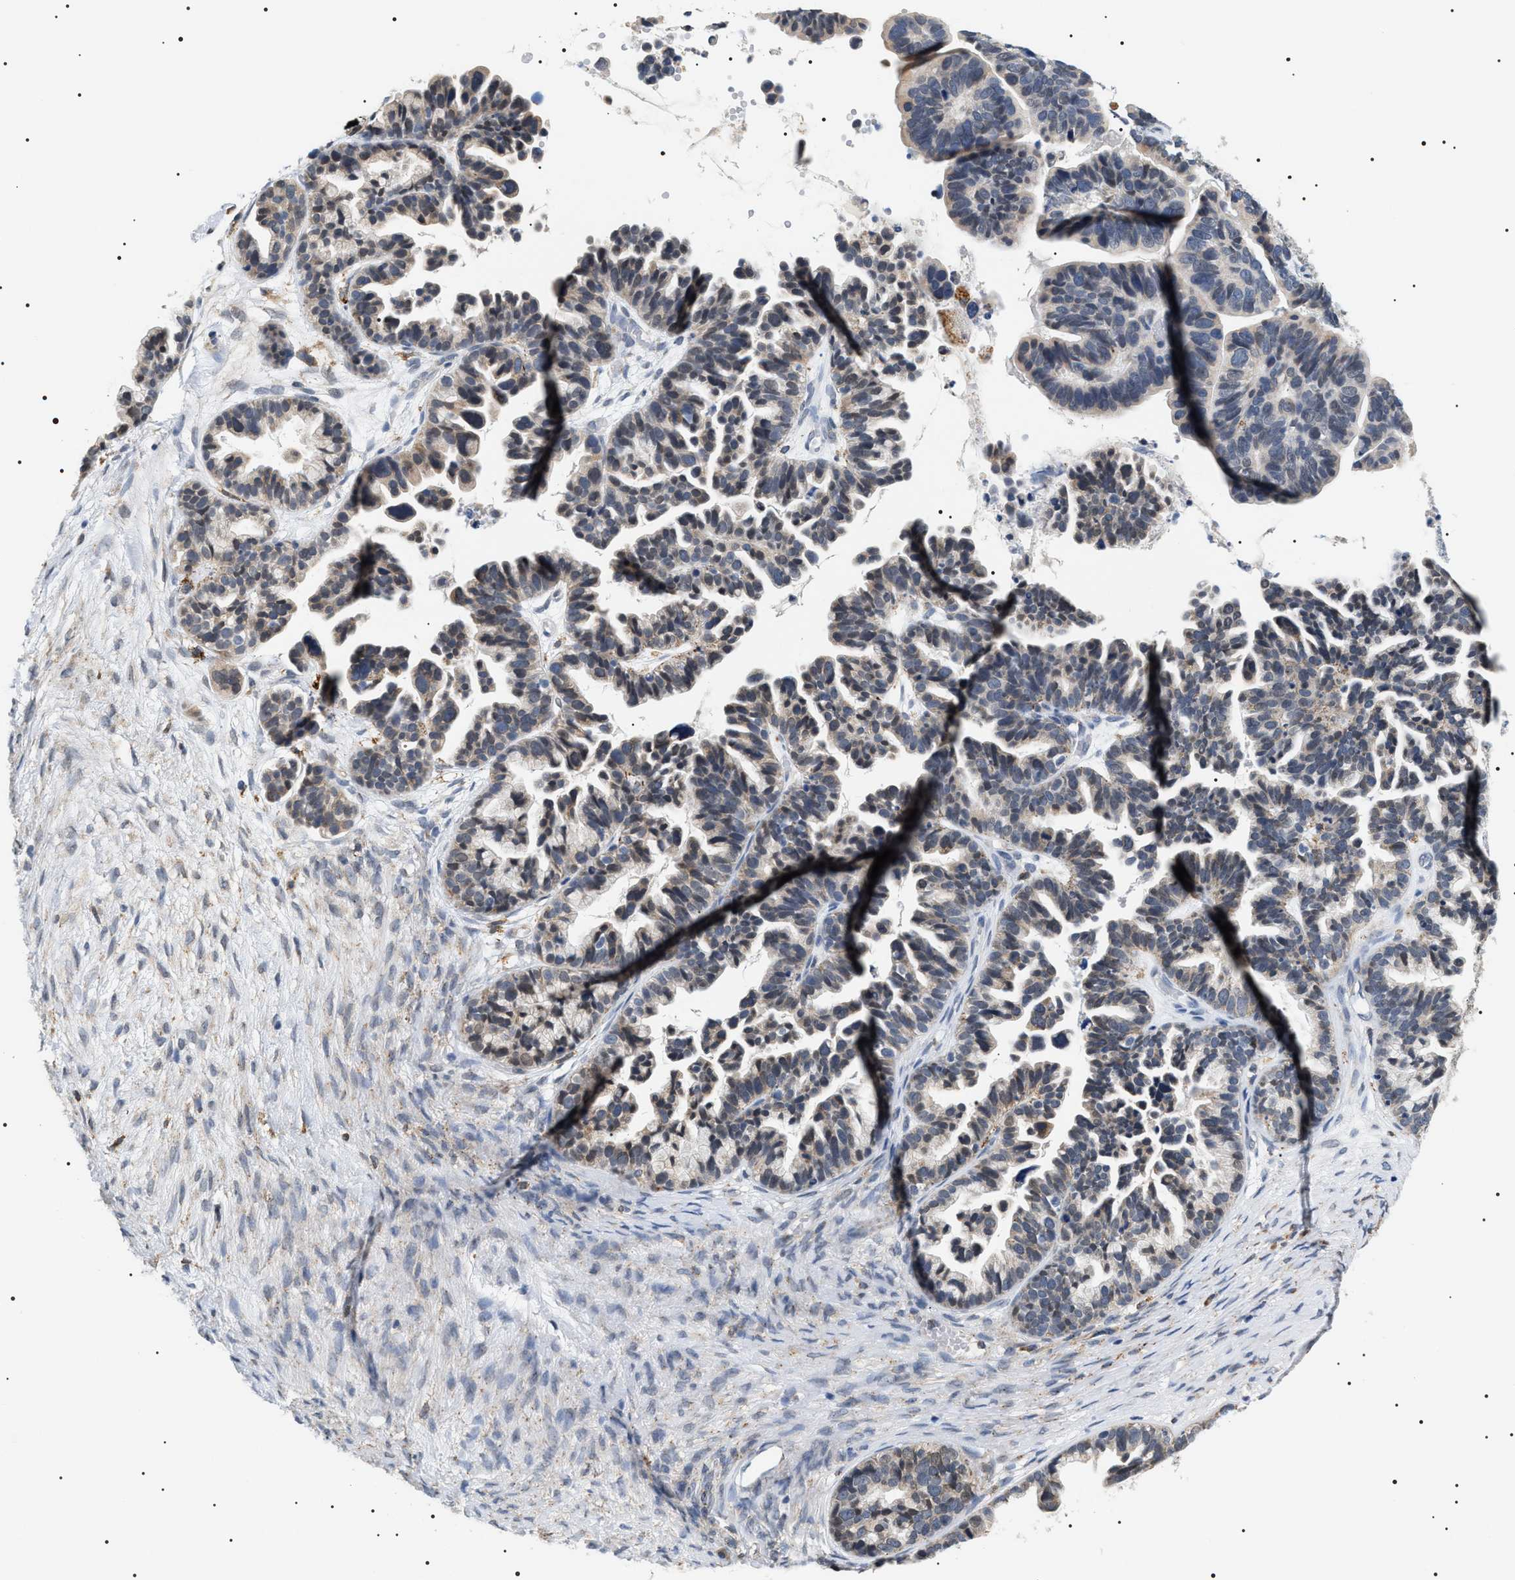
{"staining": {"intensity": "weak", "quantity": "25%-75%", "location": "cytoplasmic/membranous"}, "tissue": "ovarian cancer", "cell_type": "Tumor cells", "image_type": "cancer", "snomed": [{"axis": "morphology", "description": "Cystadenocarcinoma, serous, NOS"}, {"axis": "topography", "description": "Ovary"}], "caption": "Tumor cells reveal weak cytoplasmic/membranous positivity in about 25%-75% of cells in ovarian serous cystadenocarcinoma.", "gene": "HSD17B11", "patient": {"sex": "female", "age": 56}}